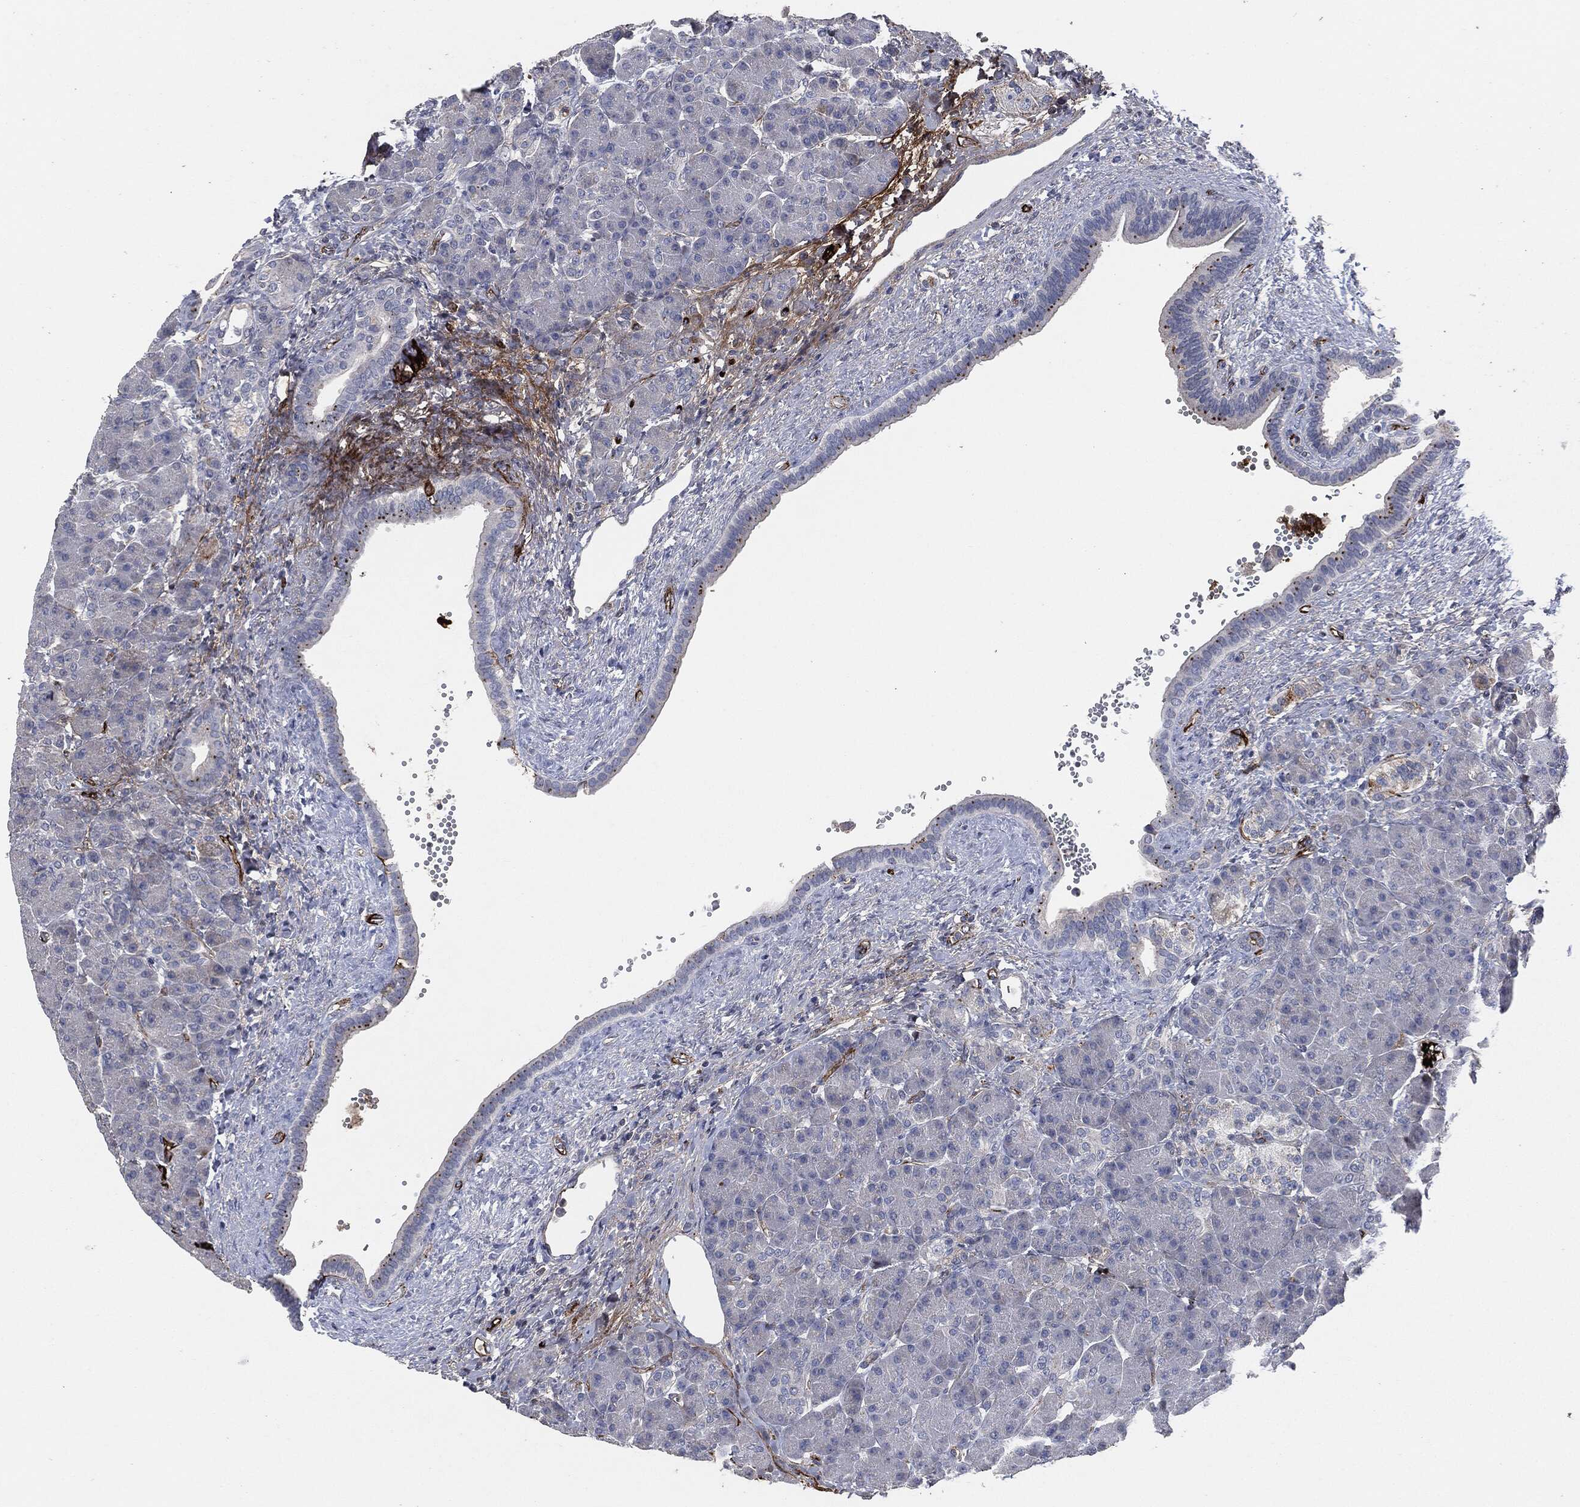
{"staining": {"intensity": "negative", "quantity": "none", "location": "none"}, "tissue": "pancreas", "cell_type": "Exocrine glandular cells", "image_type": "normal", "snomed": [{"axis": "morphology", "description": "Normal tissue, NOS"}, {"axis": "topography", "description": "Pancreas"}], "caption": "The micrograph exhibits no significant positivity in exocrine glandular cells of pancreas. (Stains: DAB immunohistochemistry (IHC) with hematoxylin counter stain, Microscopy: brightfield microscopy at high magnification).", "gene": "APOB", "patient": {"sex": "female", "age": 63}}